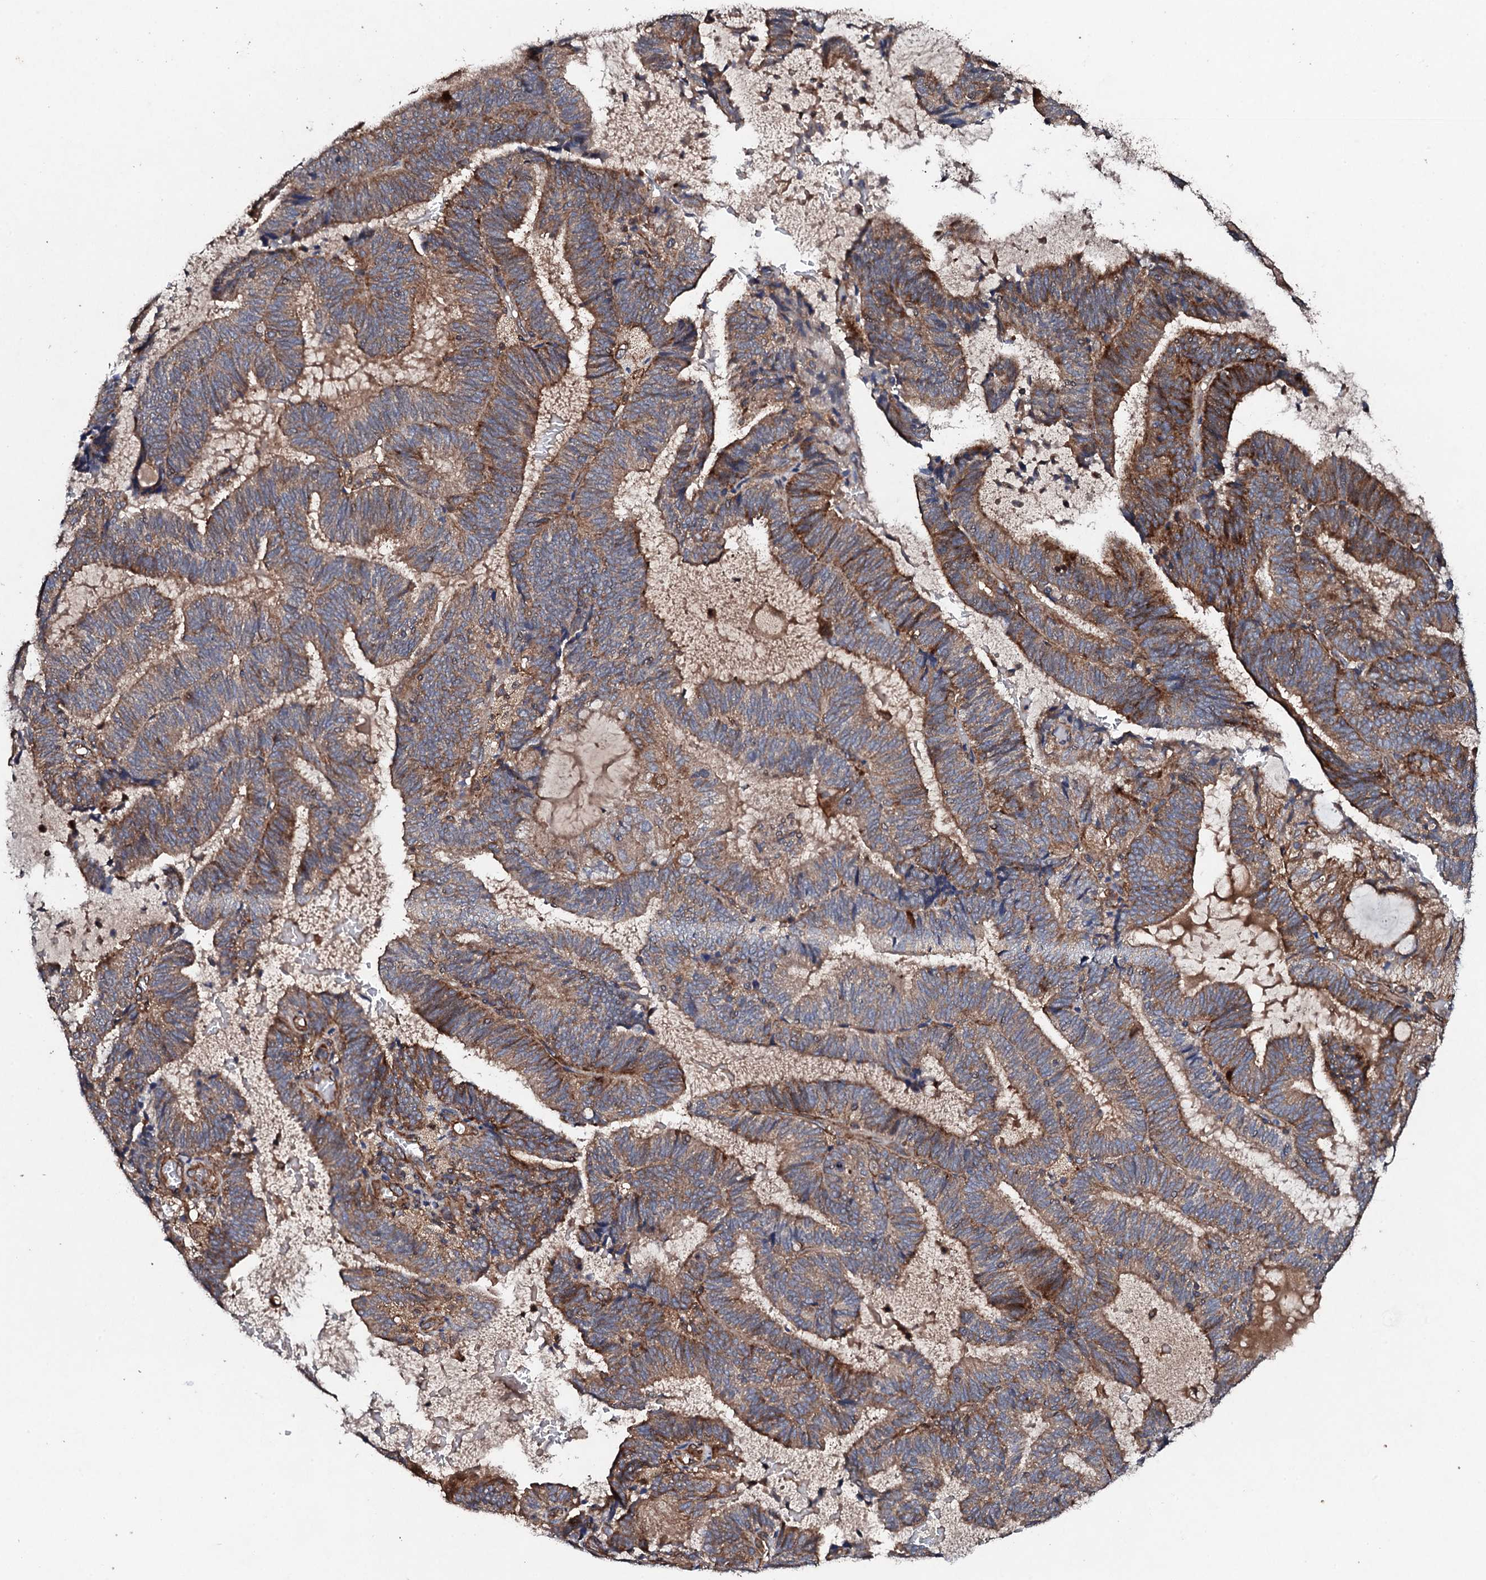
{"staining": {"intensity": "moderate", "quantity": ">75%", "location": "cytoplasmic/membranous"}, "tissue": "endometrial cancer", "cell_type": "Tumor cells", "image_type": "cancer", "snomed": [{"axis": "morphology", "description": "Adenocarcinoma, NOS"}, {"axis": "topography", "description": "Endometrium"}], "caption": "This image reveals endometrial adenocarcinoma stained with IHC to label a protein in brown. The cytoplasmic/membranous of tumor cells show moderate positivity for the protein. Nuclei are counter-stained blue.", "gene": "MOCOS", "patient": {"sex": "female", "age": 81}}